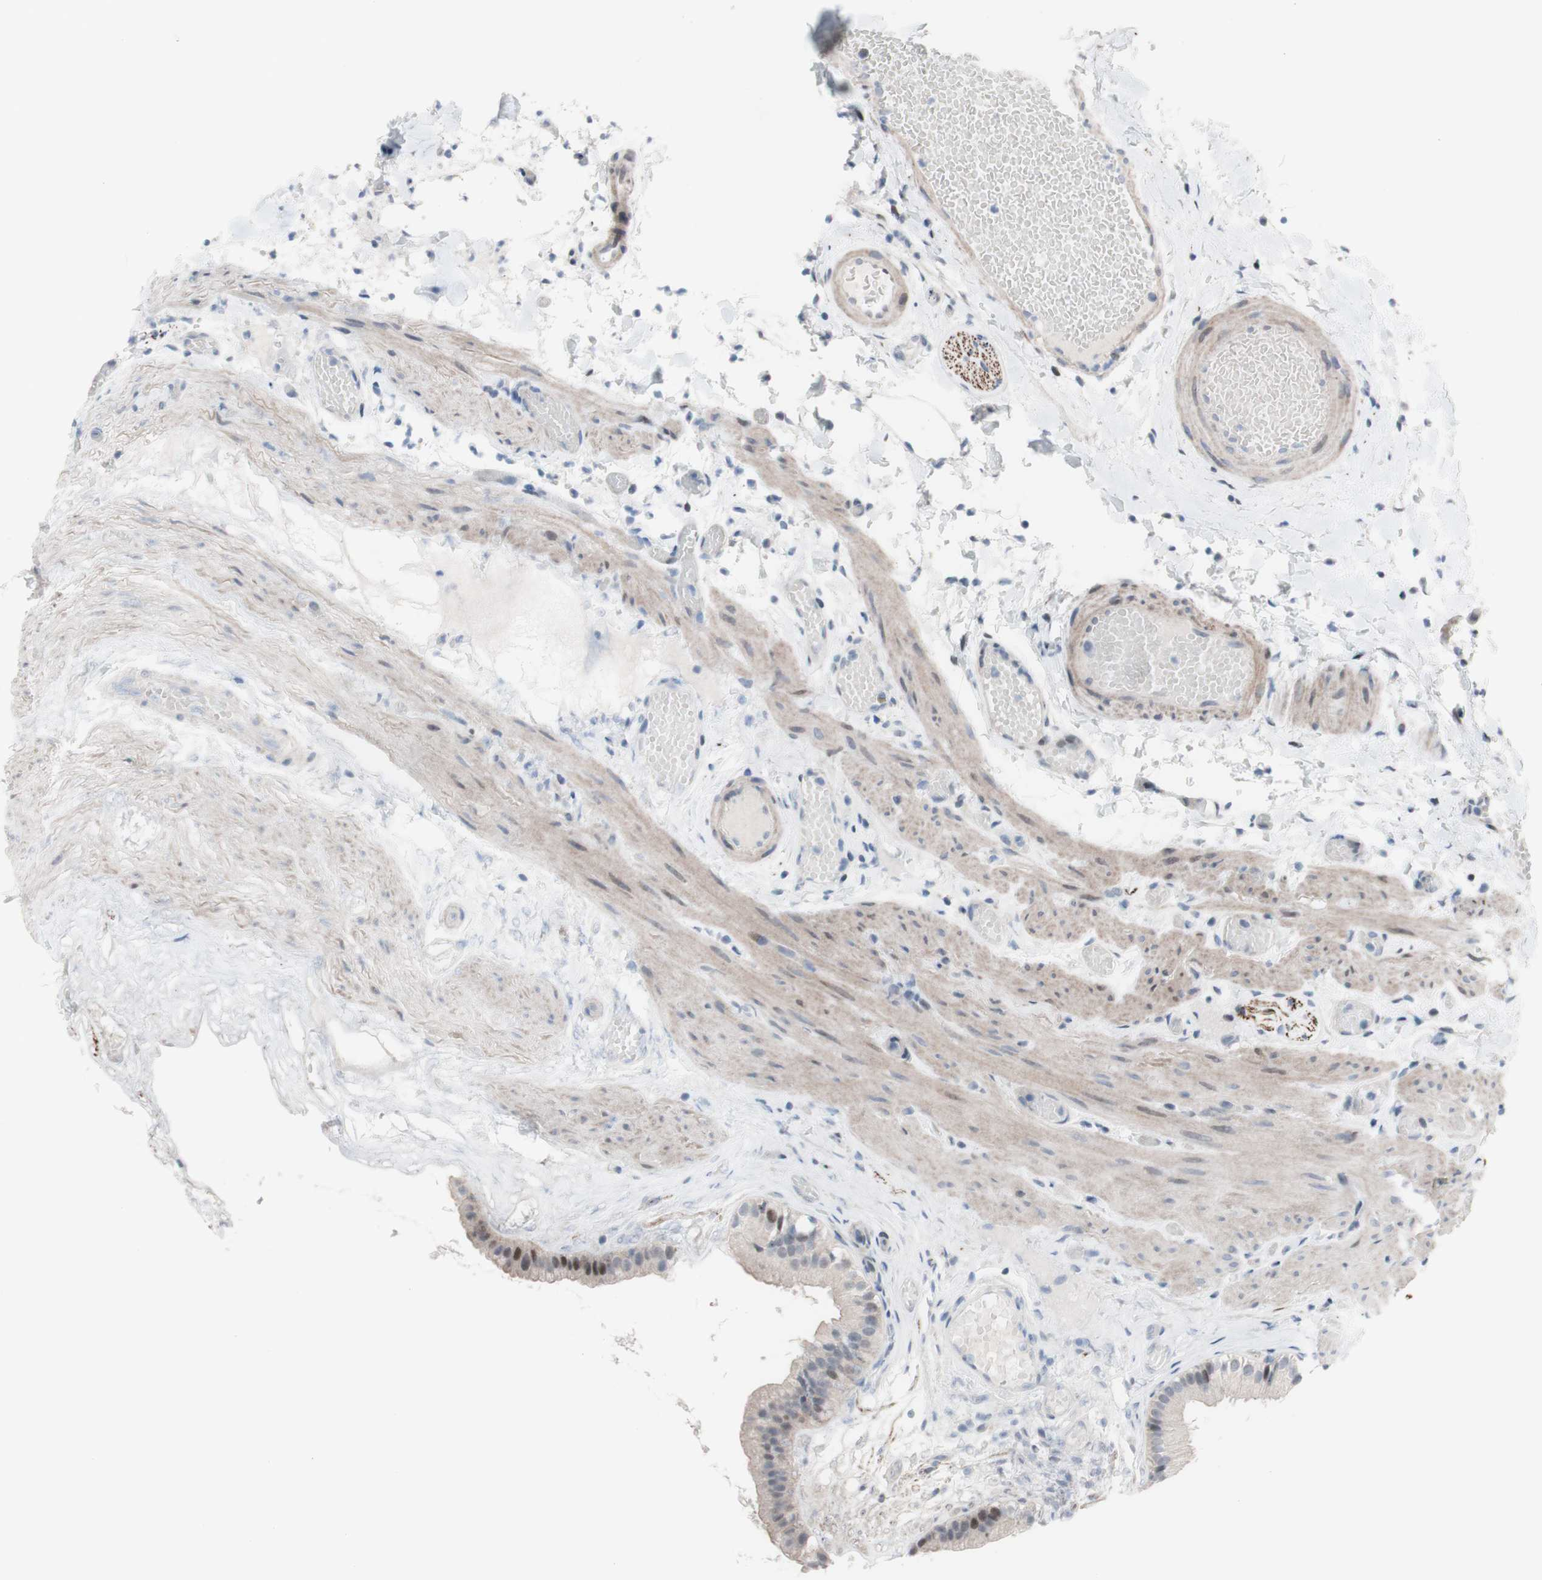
{"staining": {"intensity": "moderate", "quantity": "25%-75%", "location": "cytoplasmic/membranous,nuclear"}, "tissue": "gallbladder", "cell_type": "Glandular cells", "image_type": "normal", "snomed": [{"axis": "morphology", "description": "Normal tissue, NOS"}, {"axis": "topography", "description": "Gallbladder"}], "caption": "Brown immunohistochemical staining in unremarkable human gallbladder shows moderate cytoplasmic/membranous,nuclear staining in about 25%-75% of glandular cells.", "gene": "PHTF2", "patient": {"sex": "female", "age": 26}}